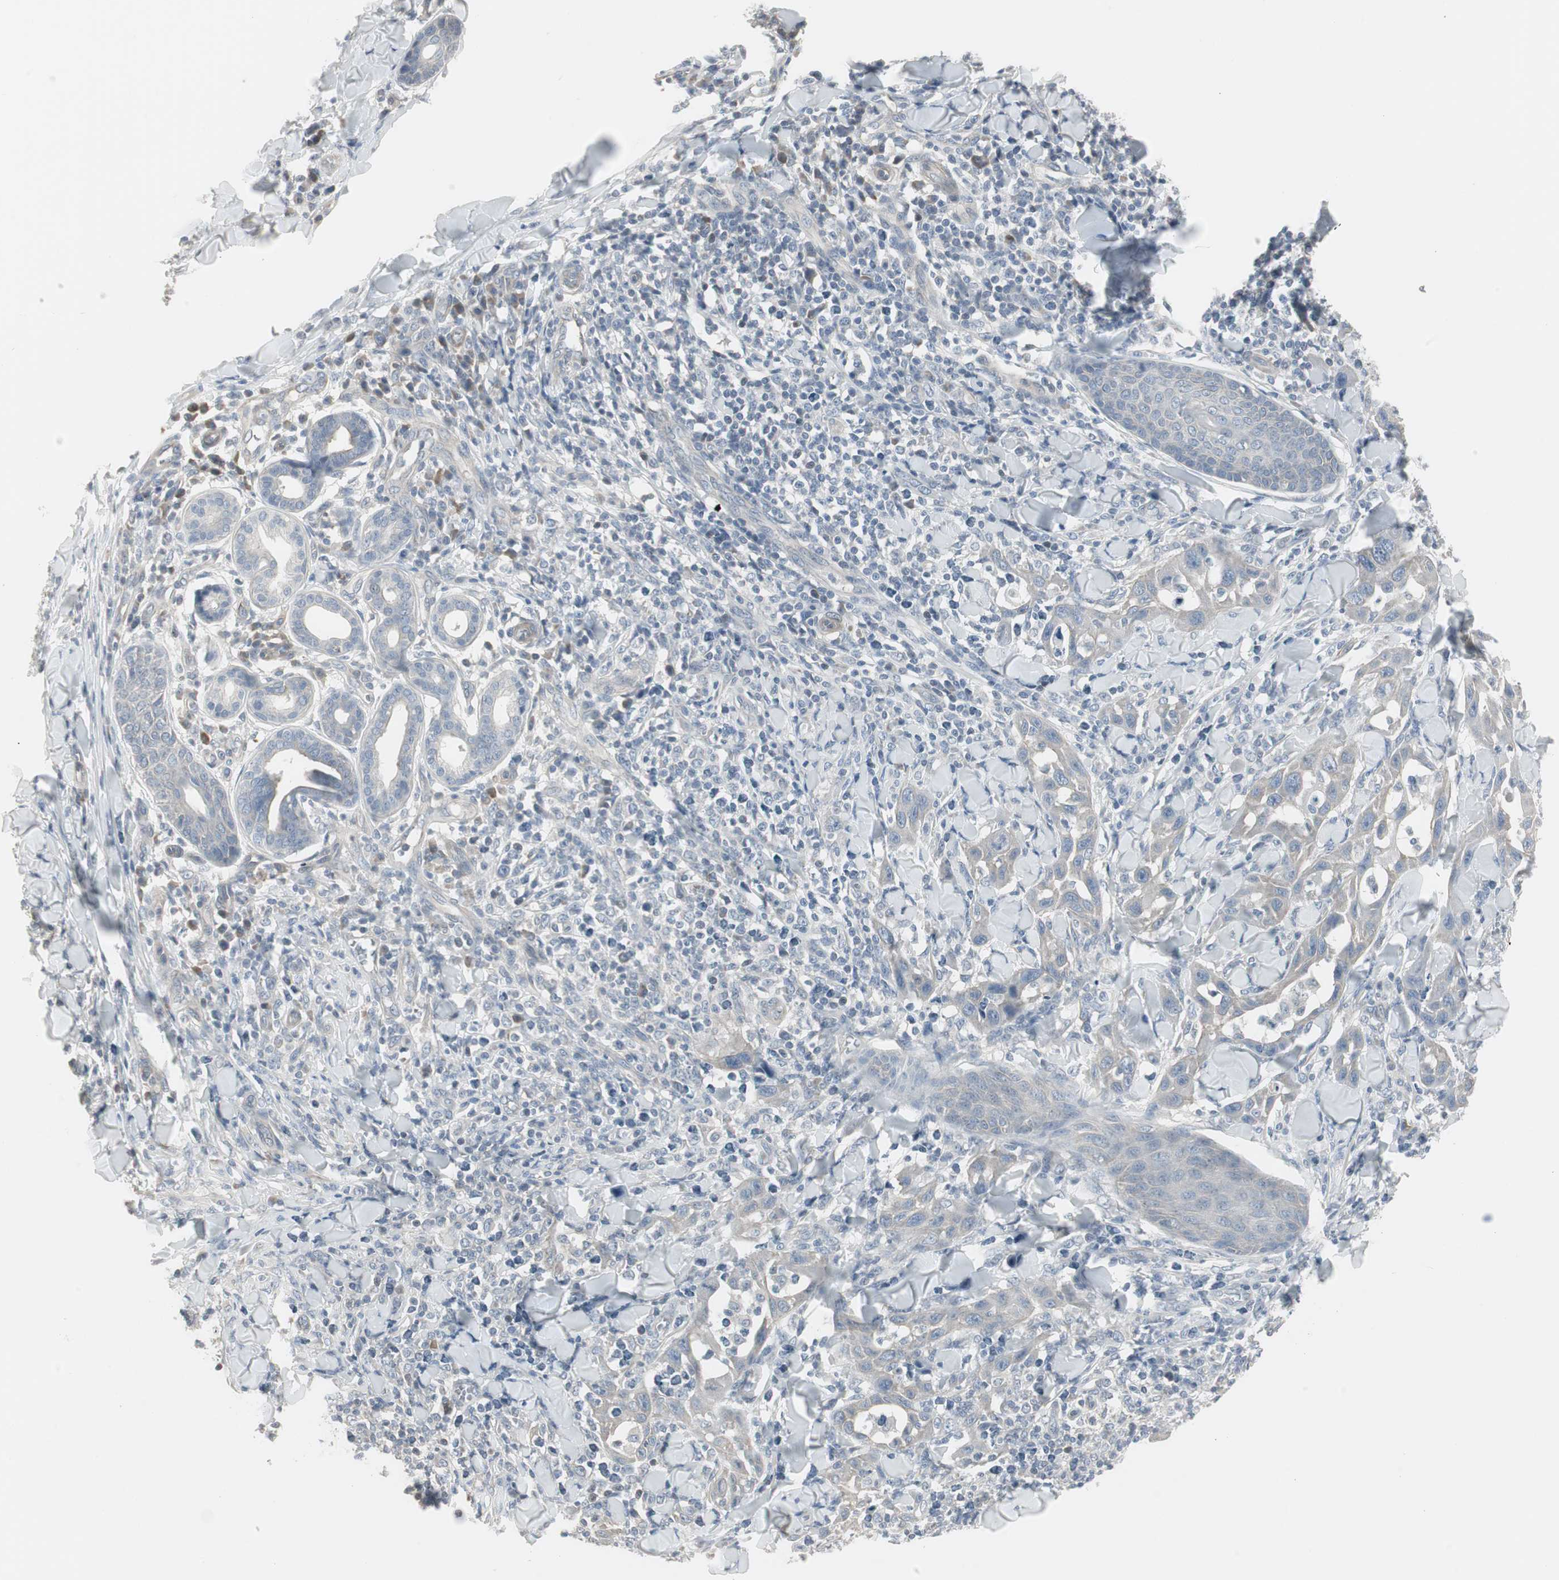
{"staining": {"intensity": "negative", "quantity": "none", "location": "none"}, "tissue": "skin cancer", "cell_type": "Tumor cells", "image_type": "cancer", "snomed": [{"axis": "morphology", "description": "Squamous cell carcinoma, NOS"}, {"axis": "topography", "description": "Skin"}], "caption": "High power microscopy micrograph of an immunohistochemistry histopathology image of squamous cell carcinoma (skin), revealing no significant expression in tumor cells.", "gene": "DMPK", "patient": {"sex": "male", "age": 24}}